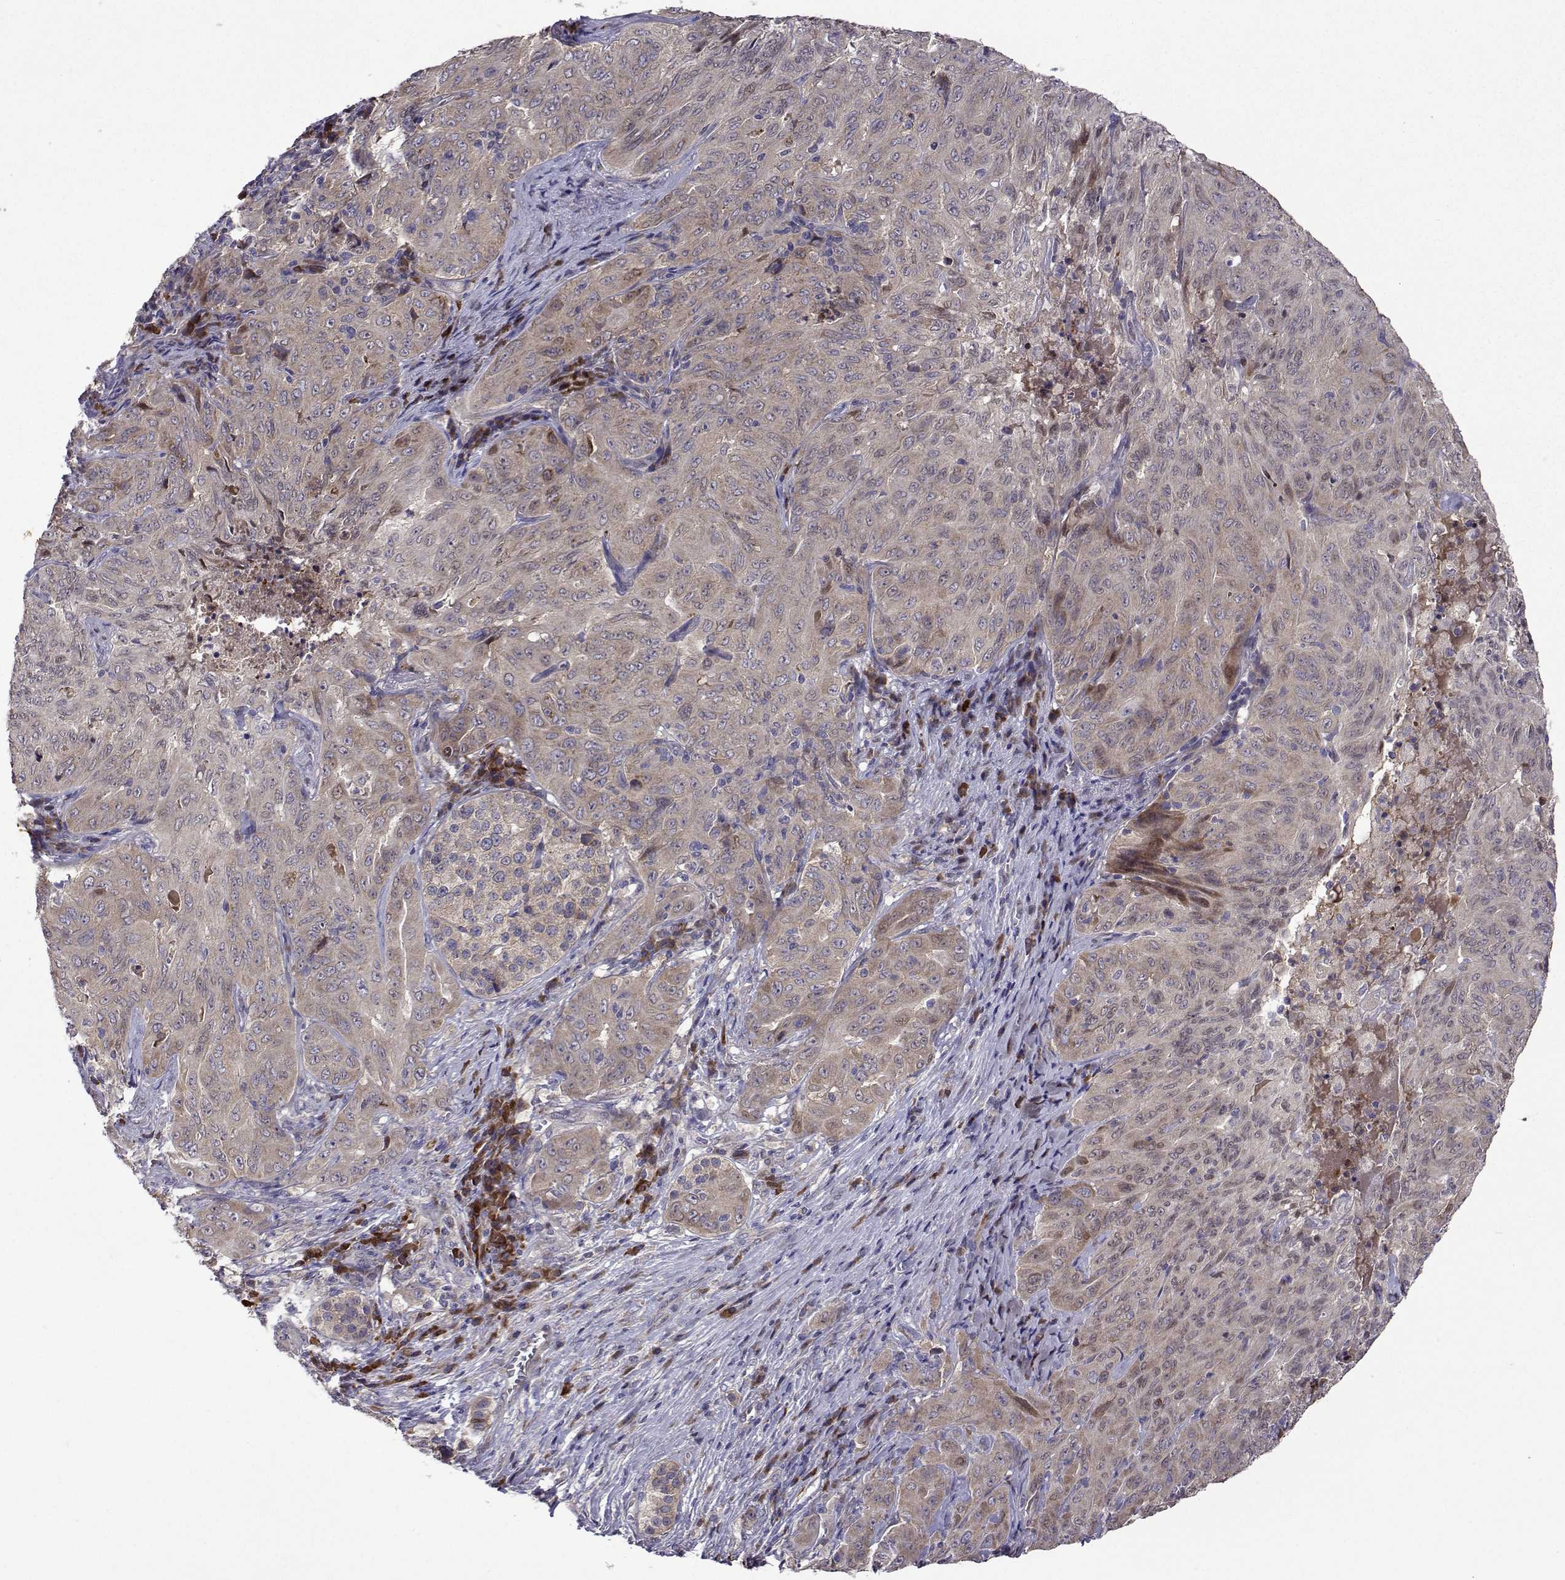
{"staining": {"intensity": "weak", "quantity": "25%-75%", "location": "cytoplasmic/membranous"}, "tissue": "pancreatic cancer", "cell_type": "Tumor cells", "image_type": "cancer", "snomed": [{"axis": "morphology", "description": "Adenocarcinoma, NOS"}, {"axis": "topography", "description": "Pancreas"}], "caption": "The immunohistochemical stain shows weak cytoplasmic/membranous staining in tumor cells of adenocarcinoma (pancreatic) tissue.", "gene": "TARBP2", "patient": {"sex": "male", "age": 63}}